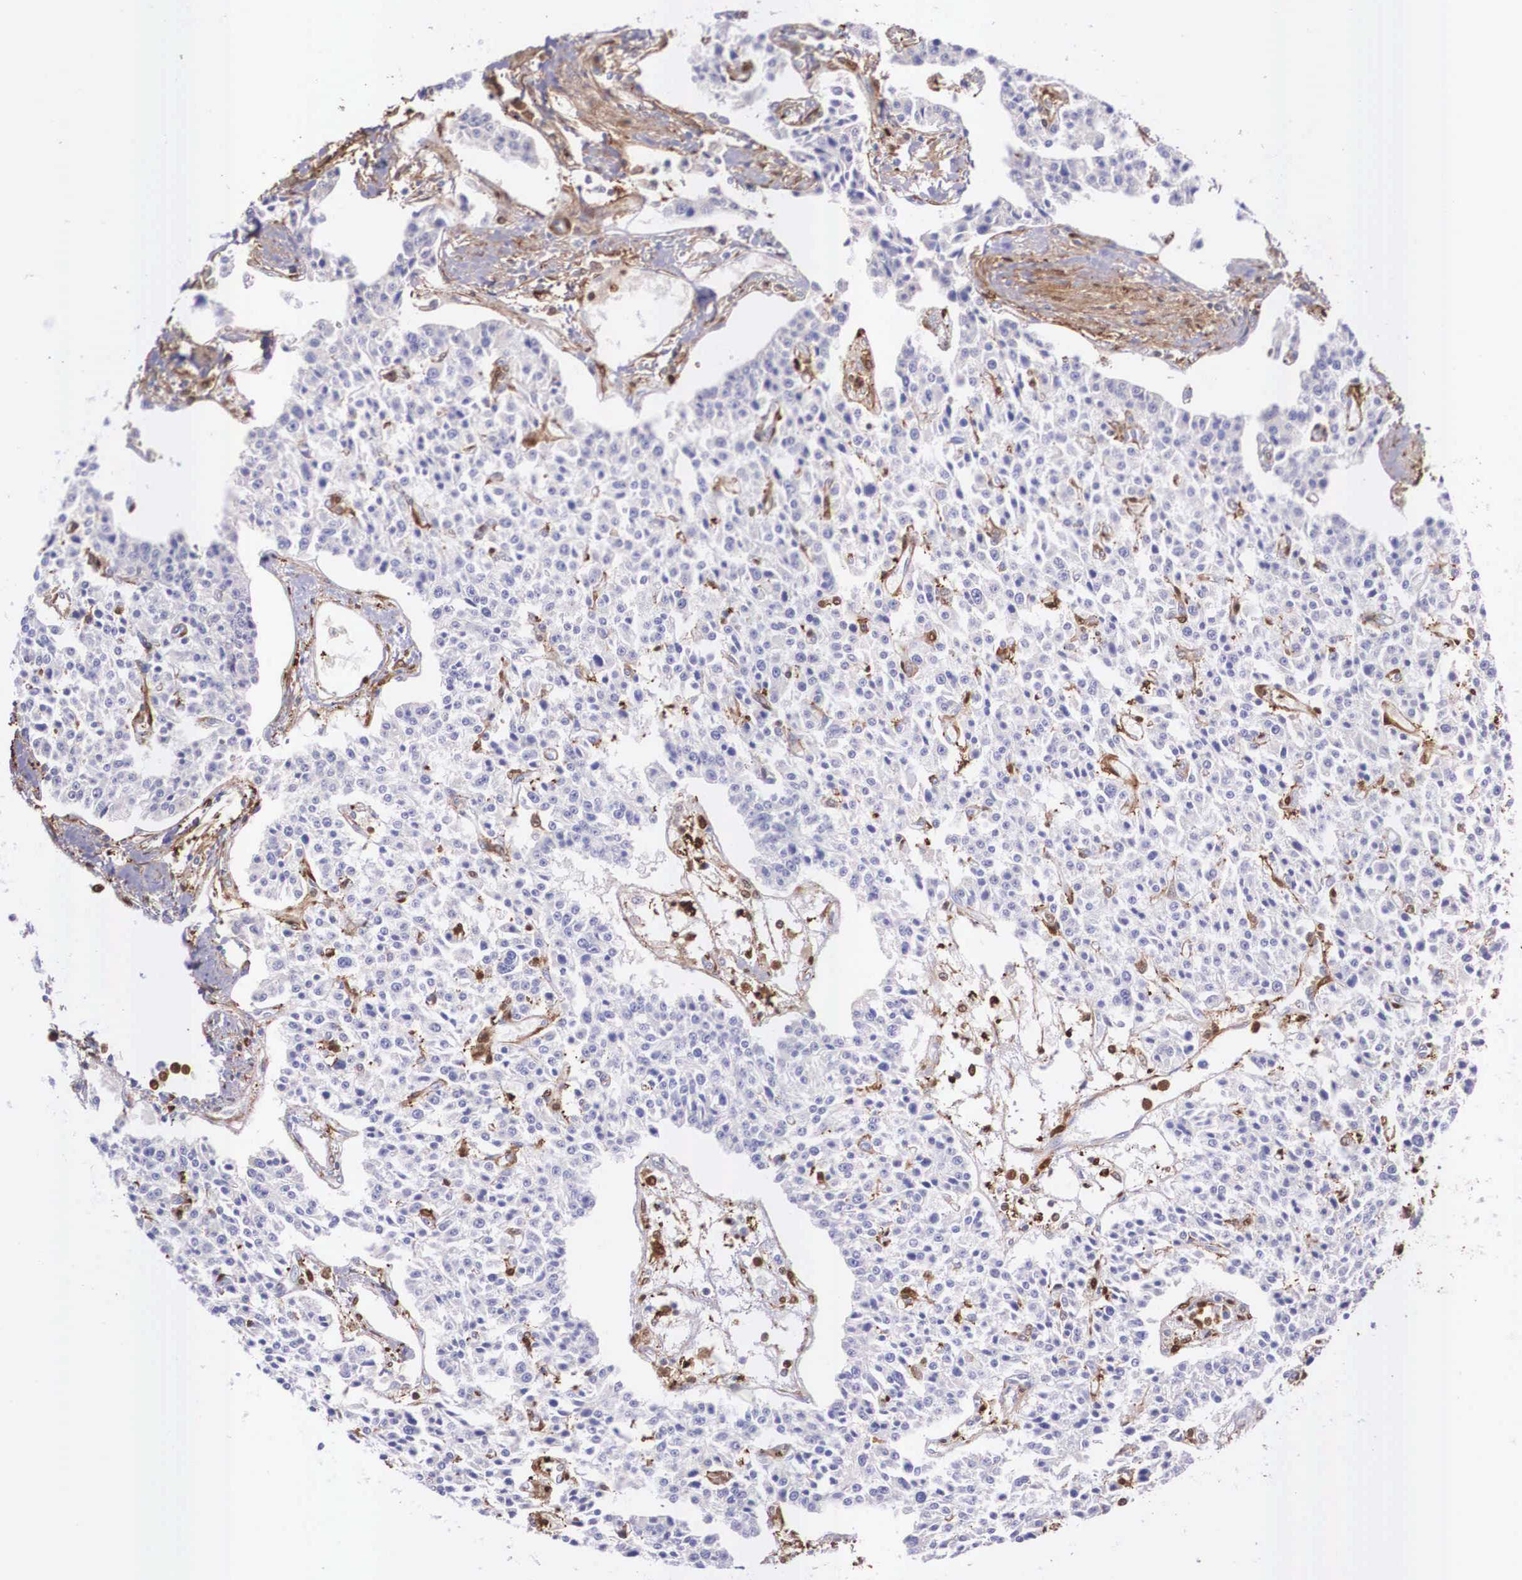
{"staining": {"intensity": "negative", "quantity": "none", "location": "none"}, "tissue": "carcinoid", "cell_type": "Tumor cells", "image_type": "cancer", "snomed": [{"axis": "morphology", "description": "Carcinoid, malignant, NOS"}, {"axis": "topography", "description": "Stomach"}], "caption": "IHC image of malignant carcinoid stained for a protein (brown), which shows no positivity in tumor cells. Nuclei are stained in blue.", "gene": "LGALS1", "patient": {"sex": "female", "age": 76}}